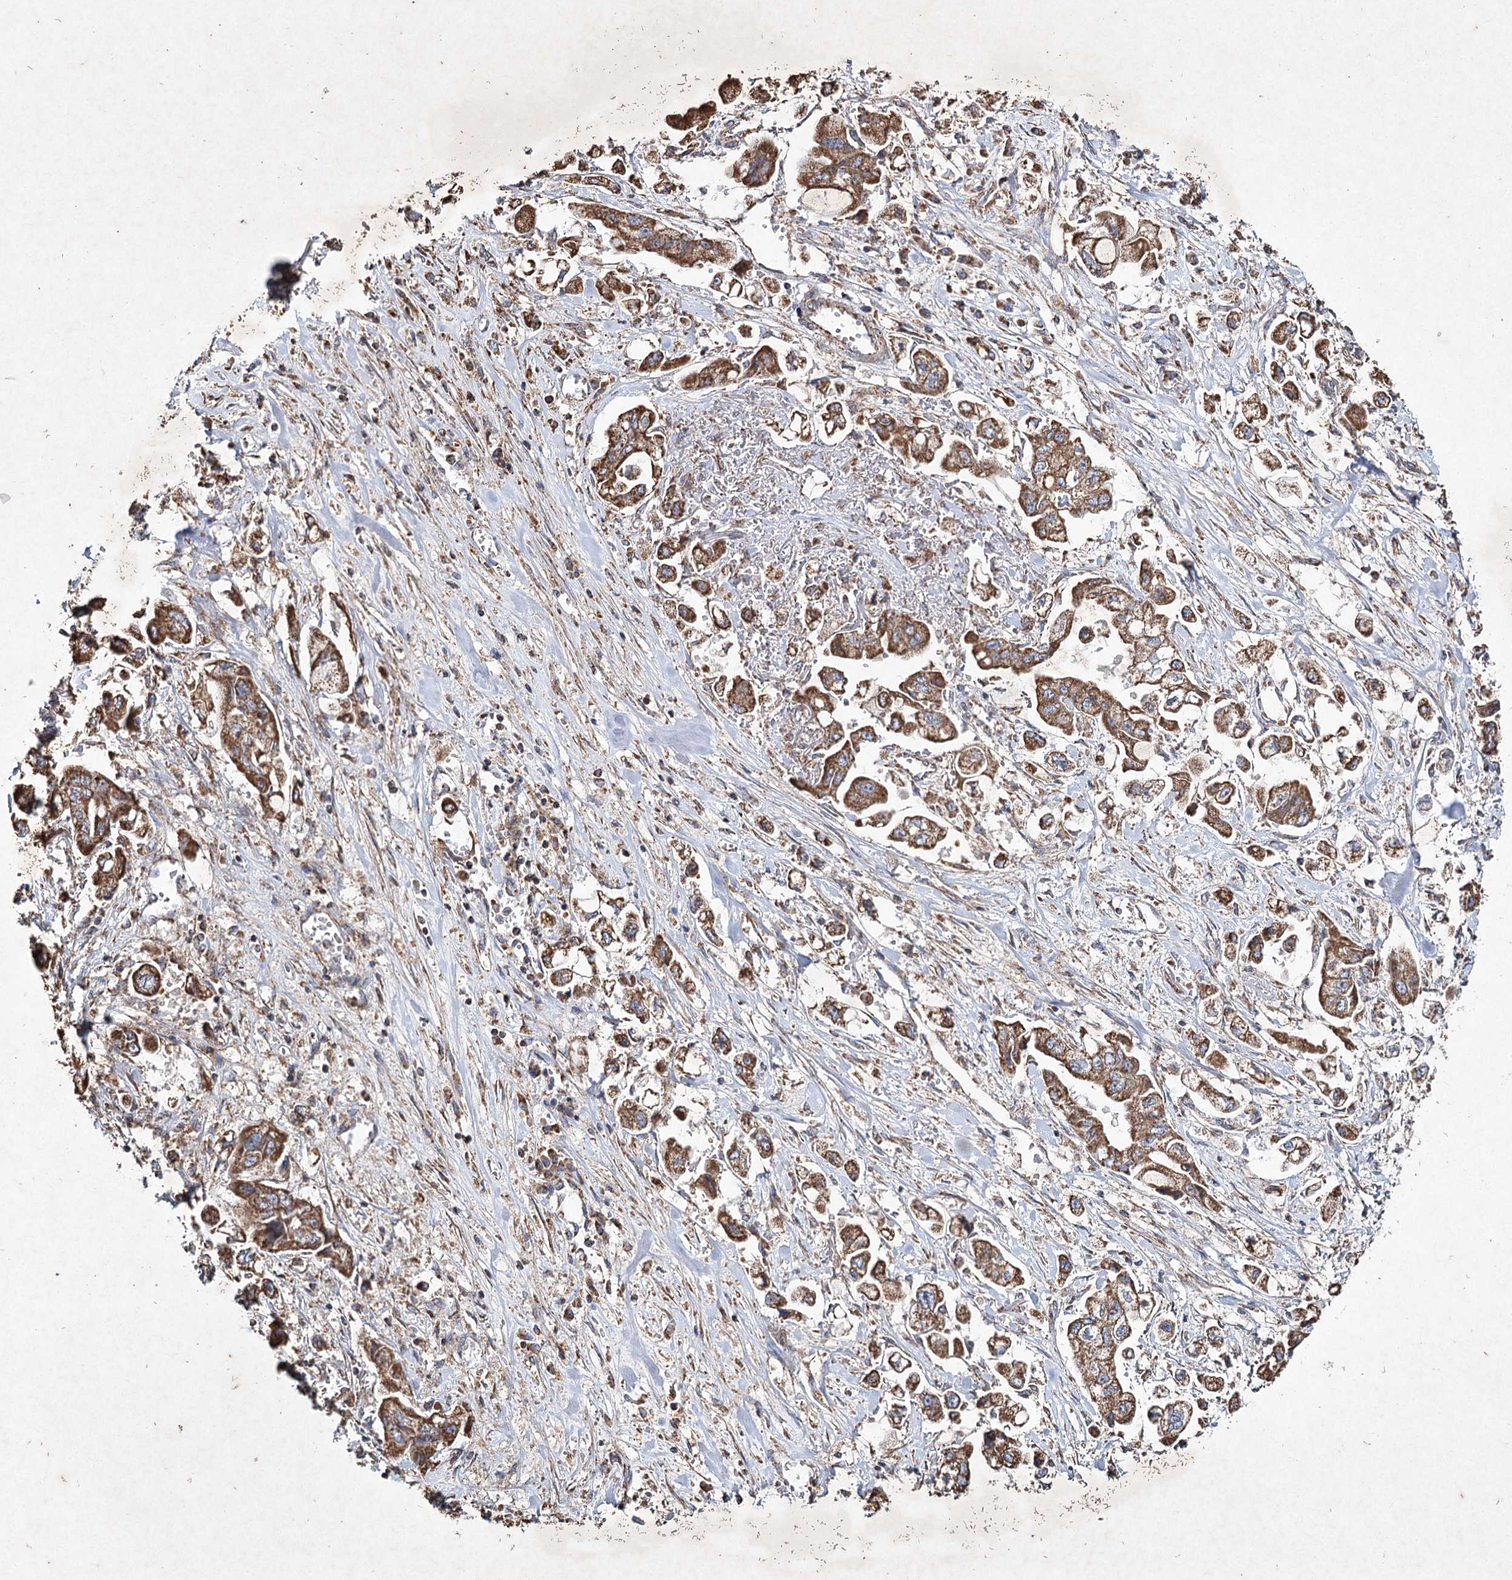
{"staining": {"intensity": "strong", "quantity": ">75%", "location": "cytoplasmic/membranous"}, "tissue": "stomach cancer", "cell_type": "Tumor cells", "image_type": "cancer", "snomed": [{"axis": "morphology", "description": "Adenocarcinoma, NOS"}, {"axis": "topography", "description": "Stomach"}], "caption": "An image showing strong cytoplasmic/membranous positivity in about >75% of tumor cells in stomach cancer, as visualized by brown immunohistochemical staining.", "gene": "PIK3CB", "patient": {"sex": "male", "age": 62}}